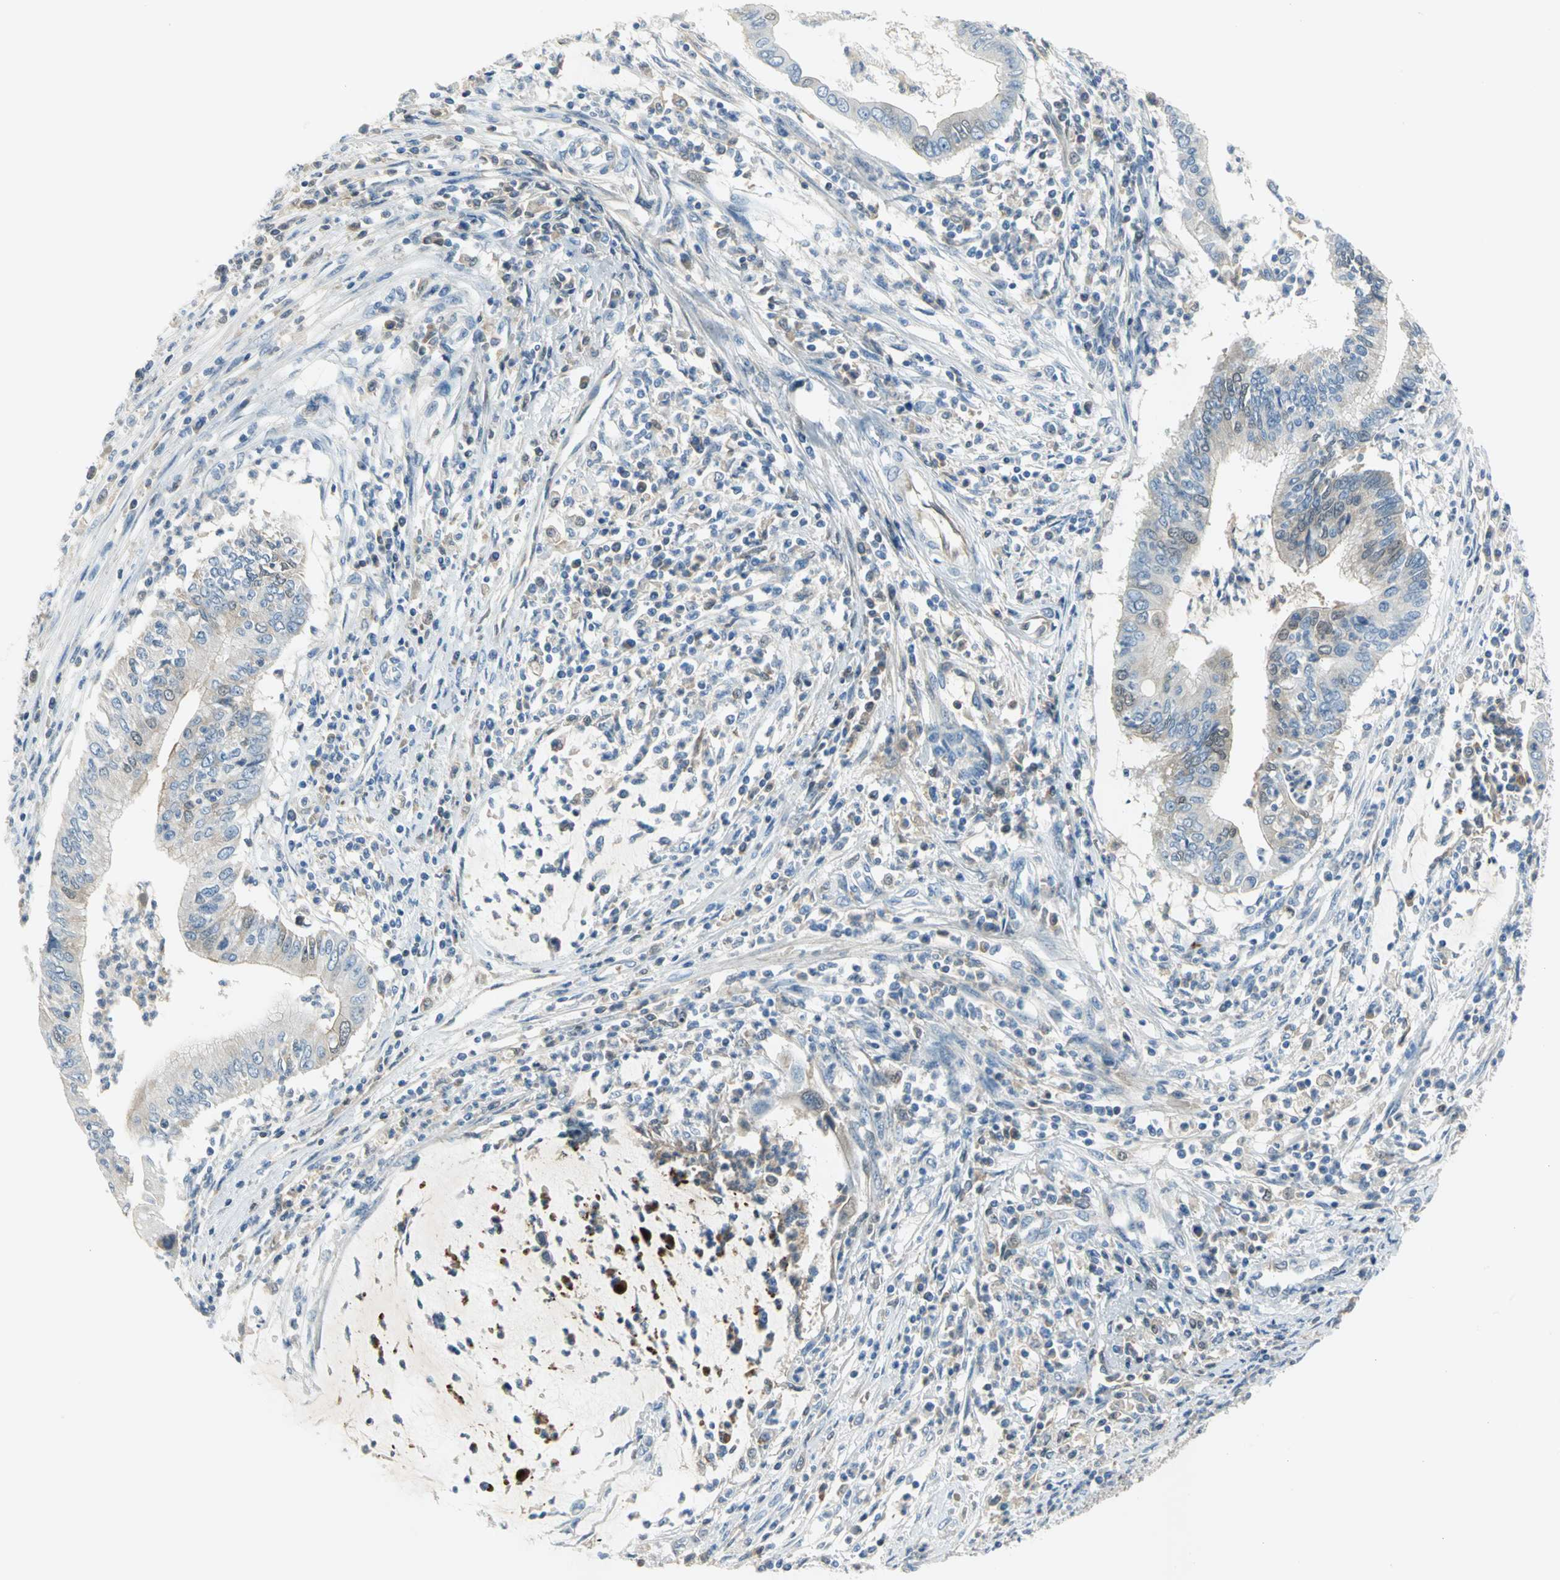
{"staining": {"intensity": "moderate", "quantity": "<25%", "location": "cytoplasmic/membranous,nuclear"}, "tissue": "cervical cancer", "cell_type": "Tumor cells", "image_type": "cancer", "snomed": [{"axis": "morphology", "description": "Adenocarcinoma, NOS"}, {"axis": "topography", "description": "Cervix"}], "caption": "Immunohistochemistry of adenocarcinoma (cervical) displays low levels of moderate cytoplasmic/membranous and nuclear positivity in about <25% of tumor cells.", "gene": "ZIC1", "patient": {"sex": "female", "age": 36}}